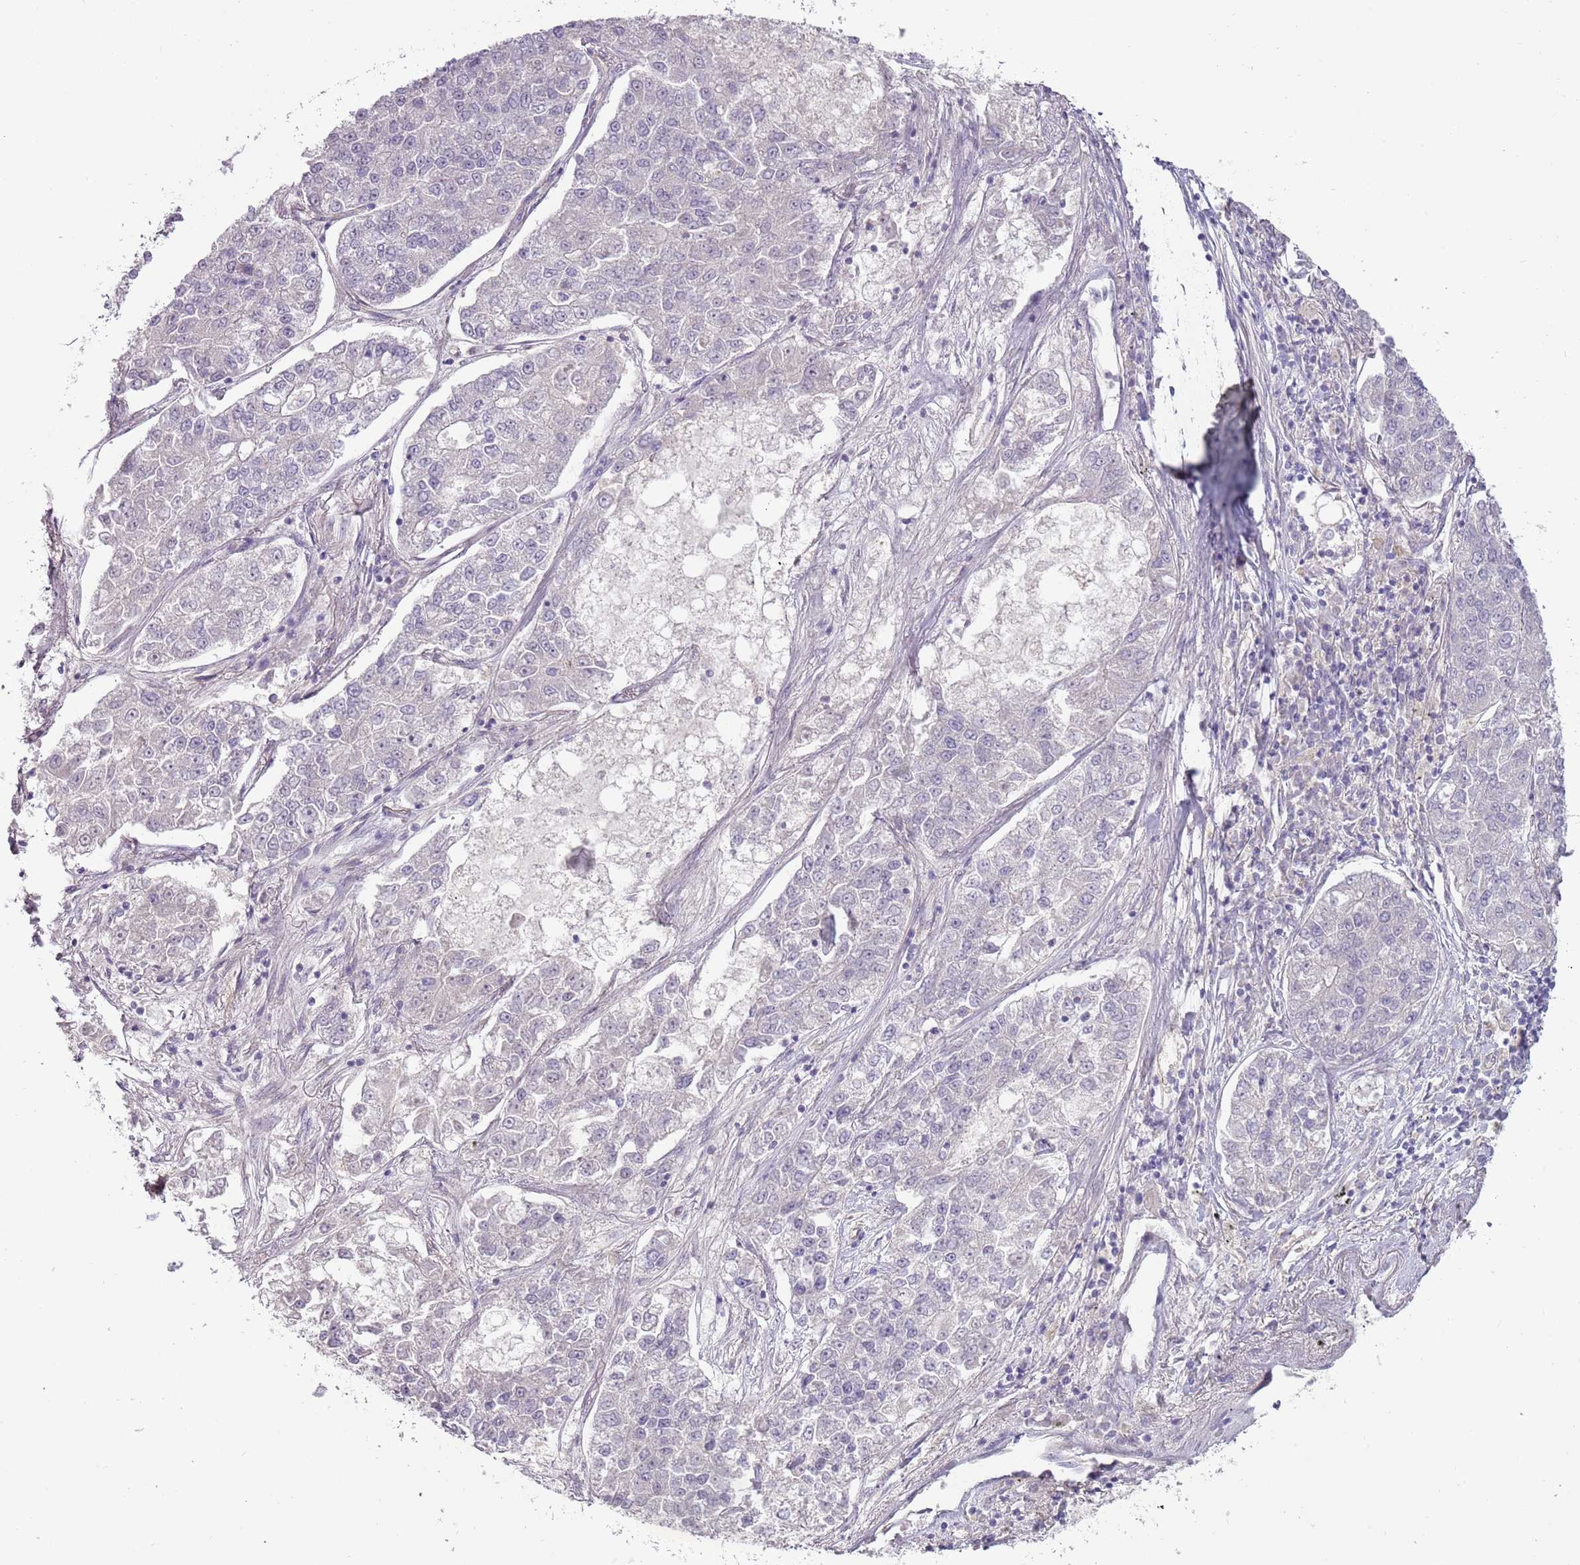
{"staining": {"intensity": "negative", "quantity": "none", "location": "none"}, "tissue": "lung cancer", "cell_type": "Tumor cells", "image_type": "cancer", "snomed": [{"axis": "morphology", "description": "Adenocarcinoma, NOS"}, {"axis": "topography", "description": "Lung"}], "caption": "Immunohistochemistry (IHC) of human lung cancer demonstrates no staining in tumor cells.", "gene": "RFX2", "patient": {"sex": "male", "age": 49}}